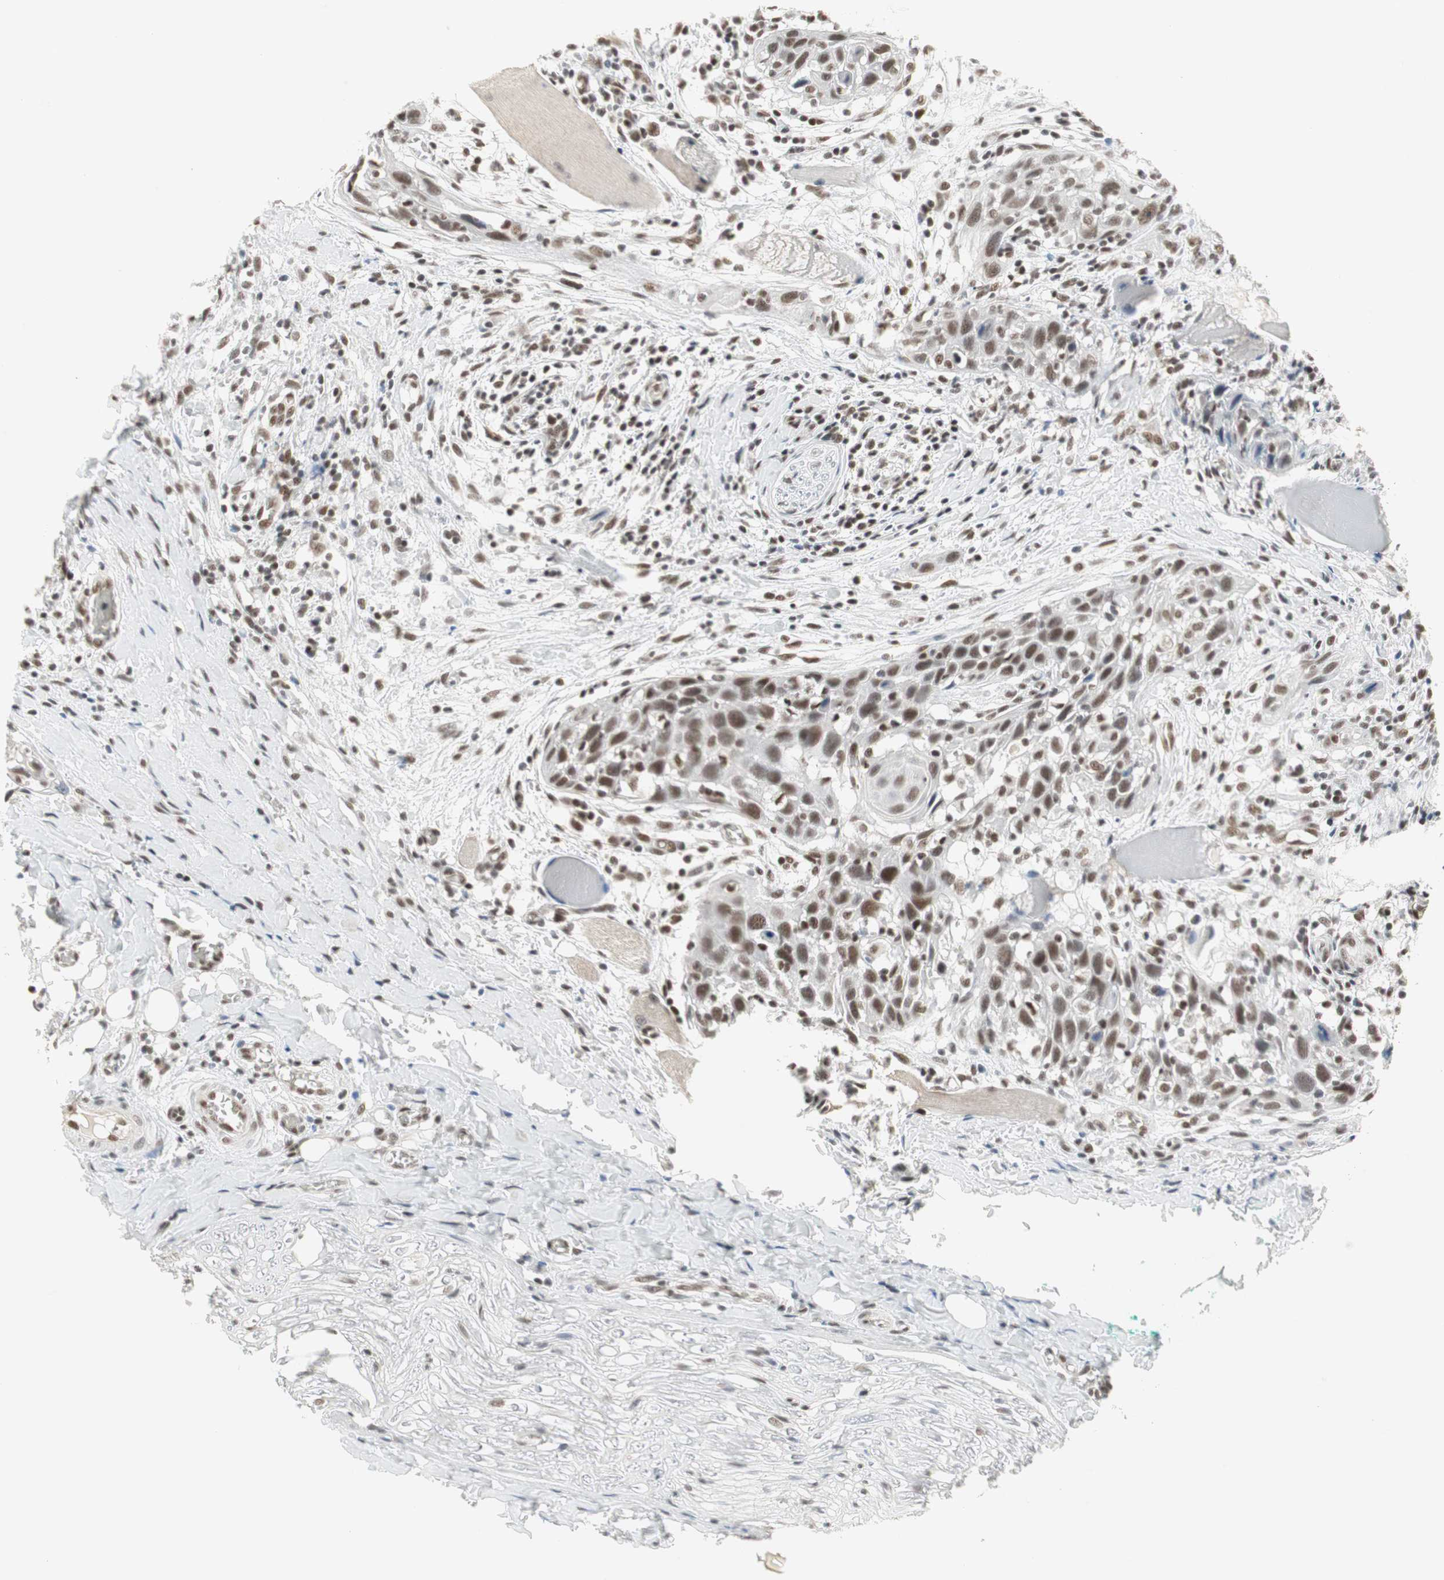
{"staining": {"intensity": "strong", "quantity": ">75%", "location": "nuclear"}, "tissue": "head and neck cancer", "cell_type": "Tumor cells", "image_type": "cancer", "snomed": [{"axis": "morphology", "description": "Normal tissue, NOS"}, {"axis": "morphology", "description": "Squamous cell carcinoma, NOS"}, {"axis": "topography", "description": "Oral tissue"}, {"axis": "topography", "description": "Head-Neck"}], "caption": "Head and neck cancer stained with a protein marker demonstrates strong staining in tumor cells.", "gene": "RTF1", "patient": {"sex": "female", "age": 50}}